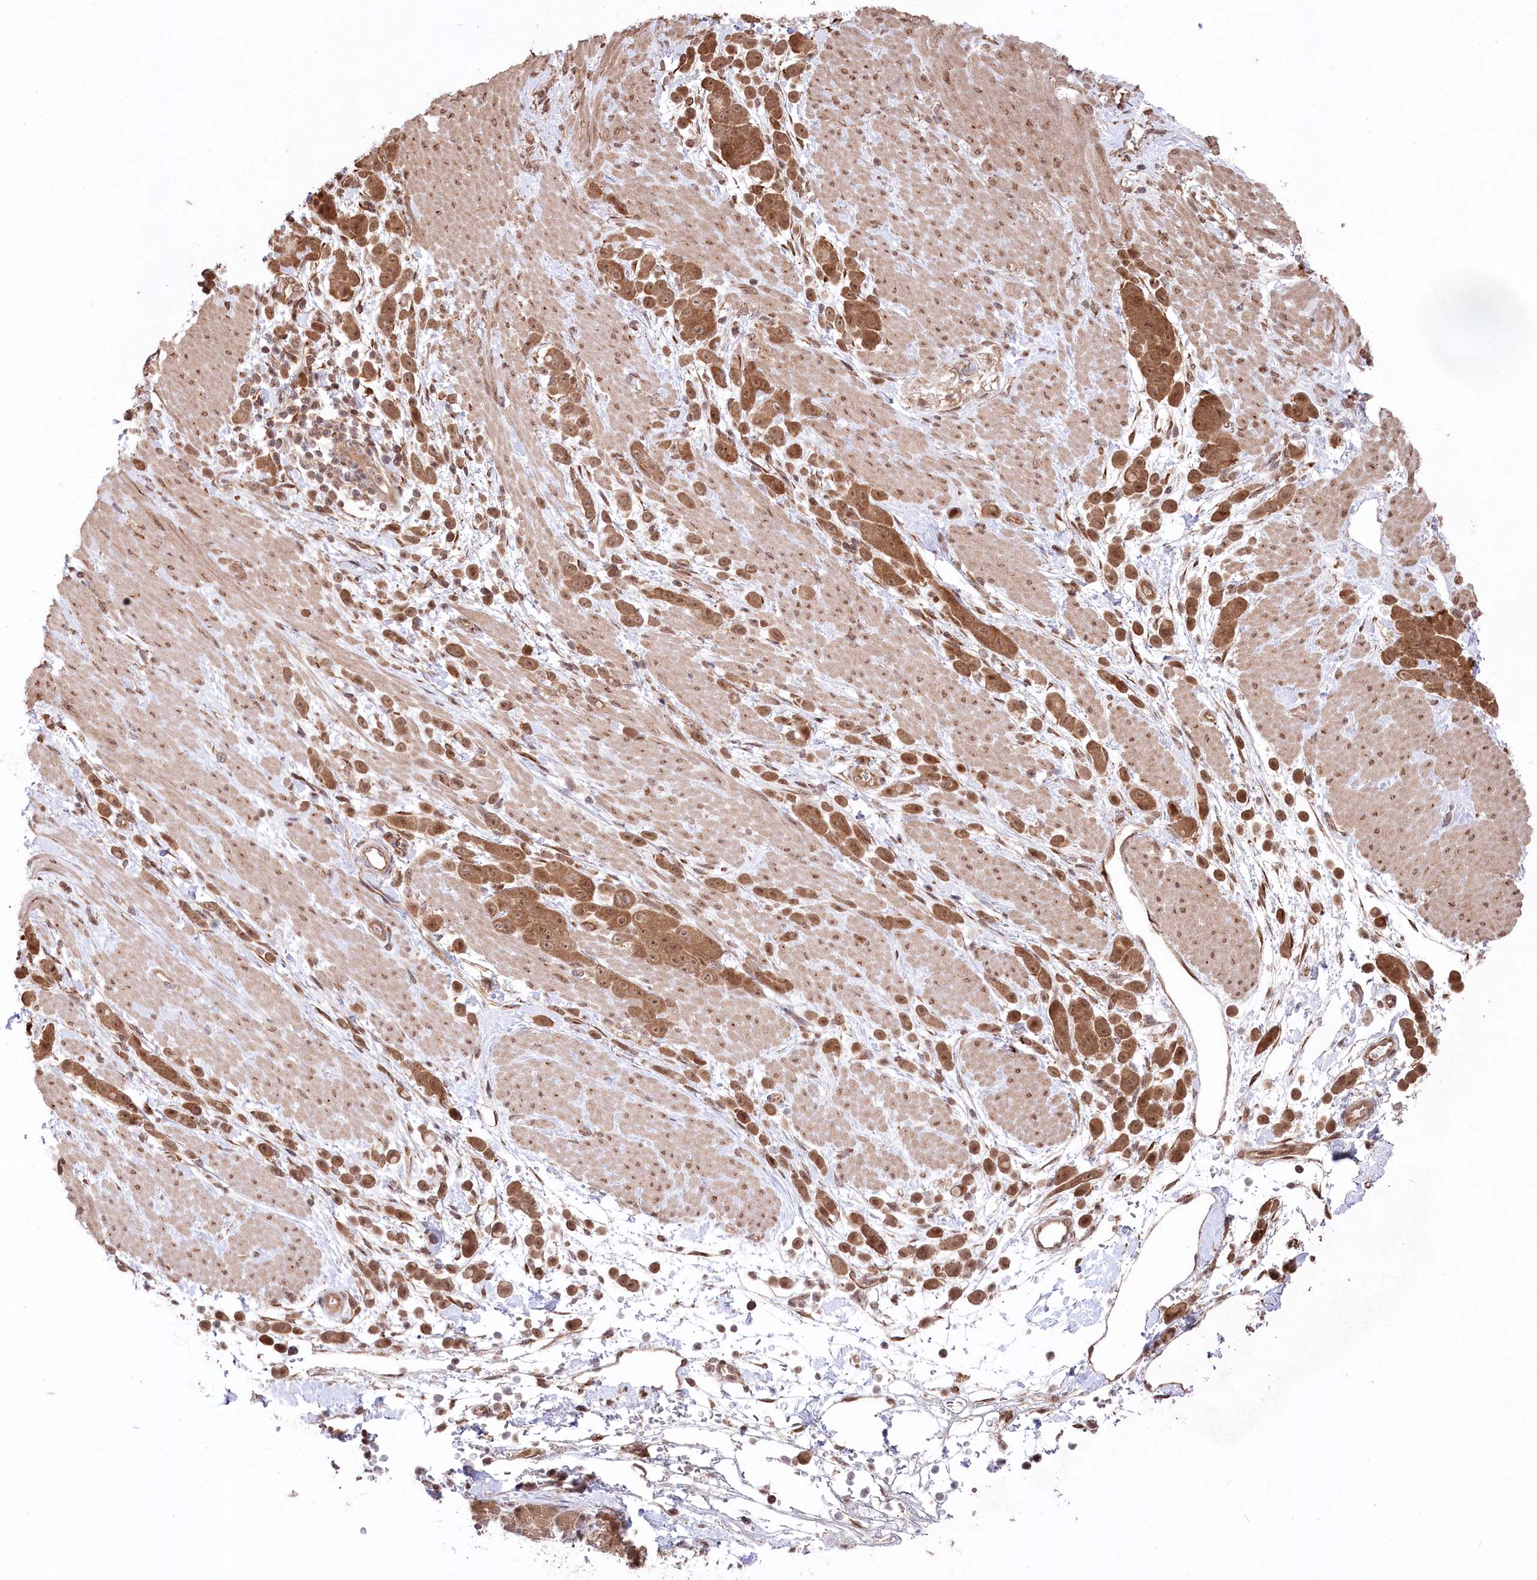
{"staining": {"intensity": "strong", "quantity": ">75%", "location": "cytoplasmic/membranous,nuclear"}, "tissue": "pancreatic cancer", "cell_type": "Tumor cells", "image_type": "cancer", "snomed": [{"axis": "morphology", "description": "Normal tissue, NOS"}, {"axis": "morphology", "description": "Adenocarcinoma, NOS"}, {"axis": "topography", "description": "Pancreas"}], "caption": "Immunohistochemical staining of human pancreatic adenocarcinoma displays strong cytoplasmic/membranous and nuclear protein expression in about >75% of tumor cells.", "gene": "PSMA1", "patient": {"sex": "female", "age": 64}}